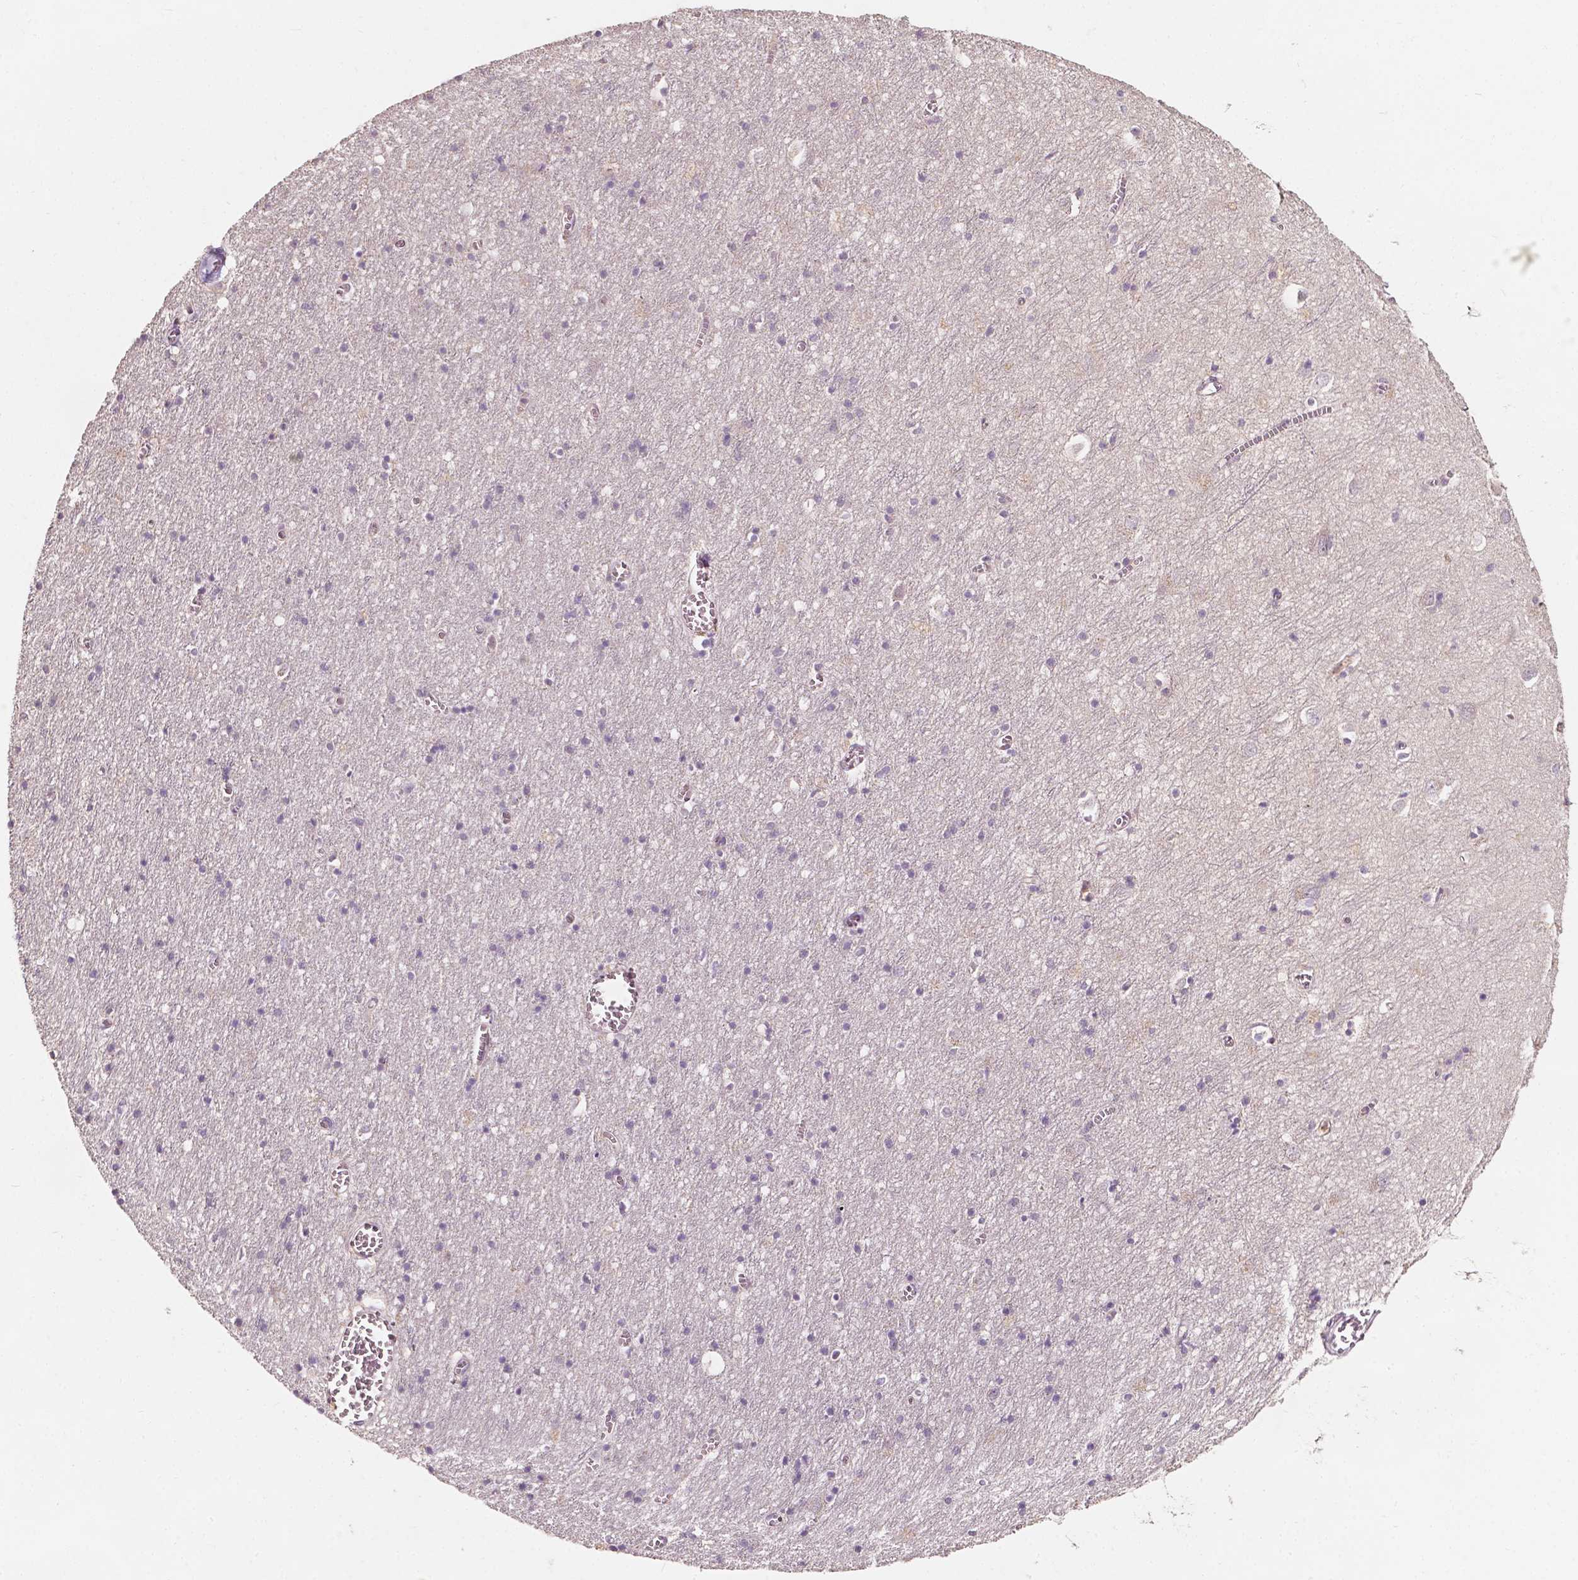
{"staining": {"intensity": "negative", "quantity": "none", "location": "none"}, "tissue": "cerebral cortex", "cell_type": "Endothelial cells", "image_type": "normal", "snomed": [{"axis": "morphology", "description": "Normal tissue, NOS"}, {"axis": "topography", "description": "Cerebral cortex"}], "caption": "A high-resolution photomicrograph shows IHC staining of unremarkable cerebral cortex, which reveals no significant expression in endothelial cells.", "gene": "NPC1L1", "patient": {"sex": "male", "age": 70}}